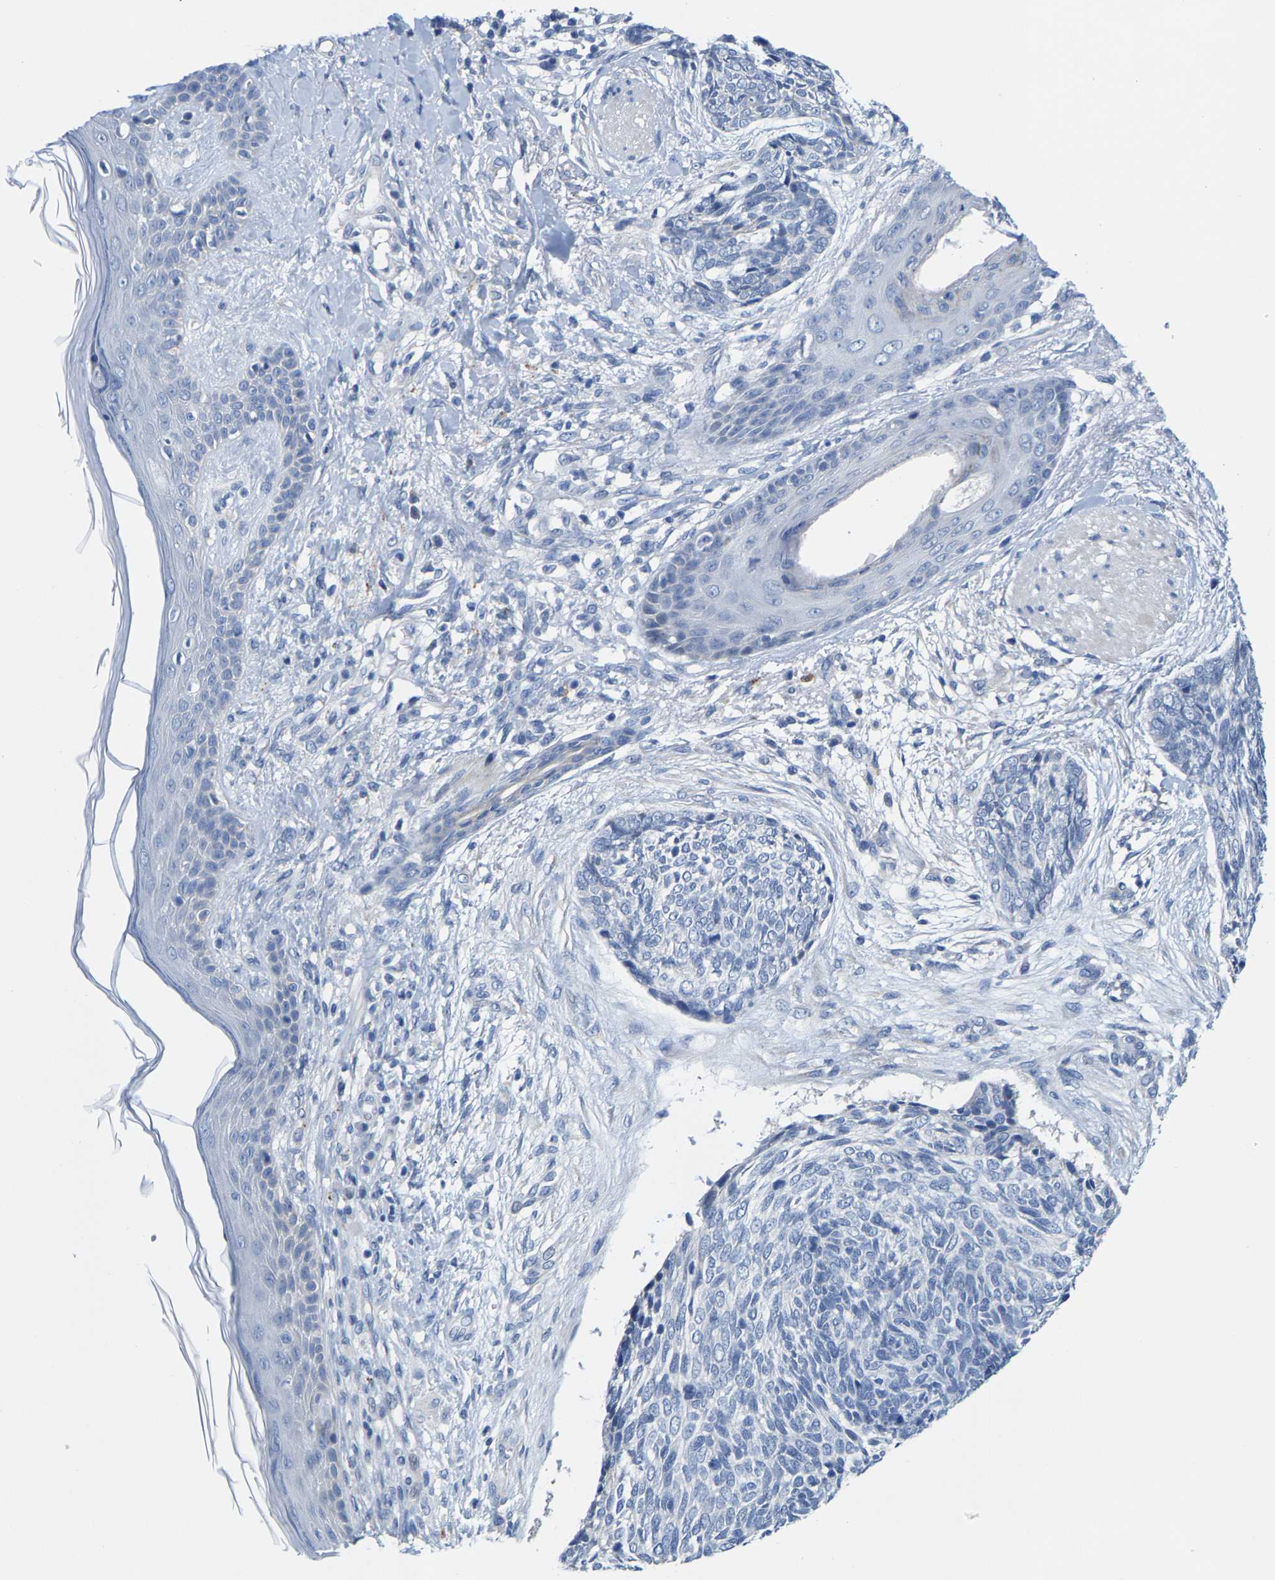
{"staining": {"intensity": "negative", "quantity": "none", "location": "none"}, "tissue": "skin cancer", "cell_type": "Tumor cells", "image_type": "cancer", "snomed": [{"axis": "morphology", "description": "Basal cell carcinoma"}, {"axis": "topography", "description": "Skin"}], "caption": "High power microscopy image of an immunohistochemistry micrograph of basal cell carcinoma (skin), revealing no significant positivity in tumor cells.", "gene": "KLHL1", "patient": {"sex": "female", "age": 84}}